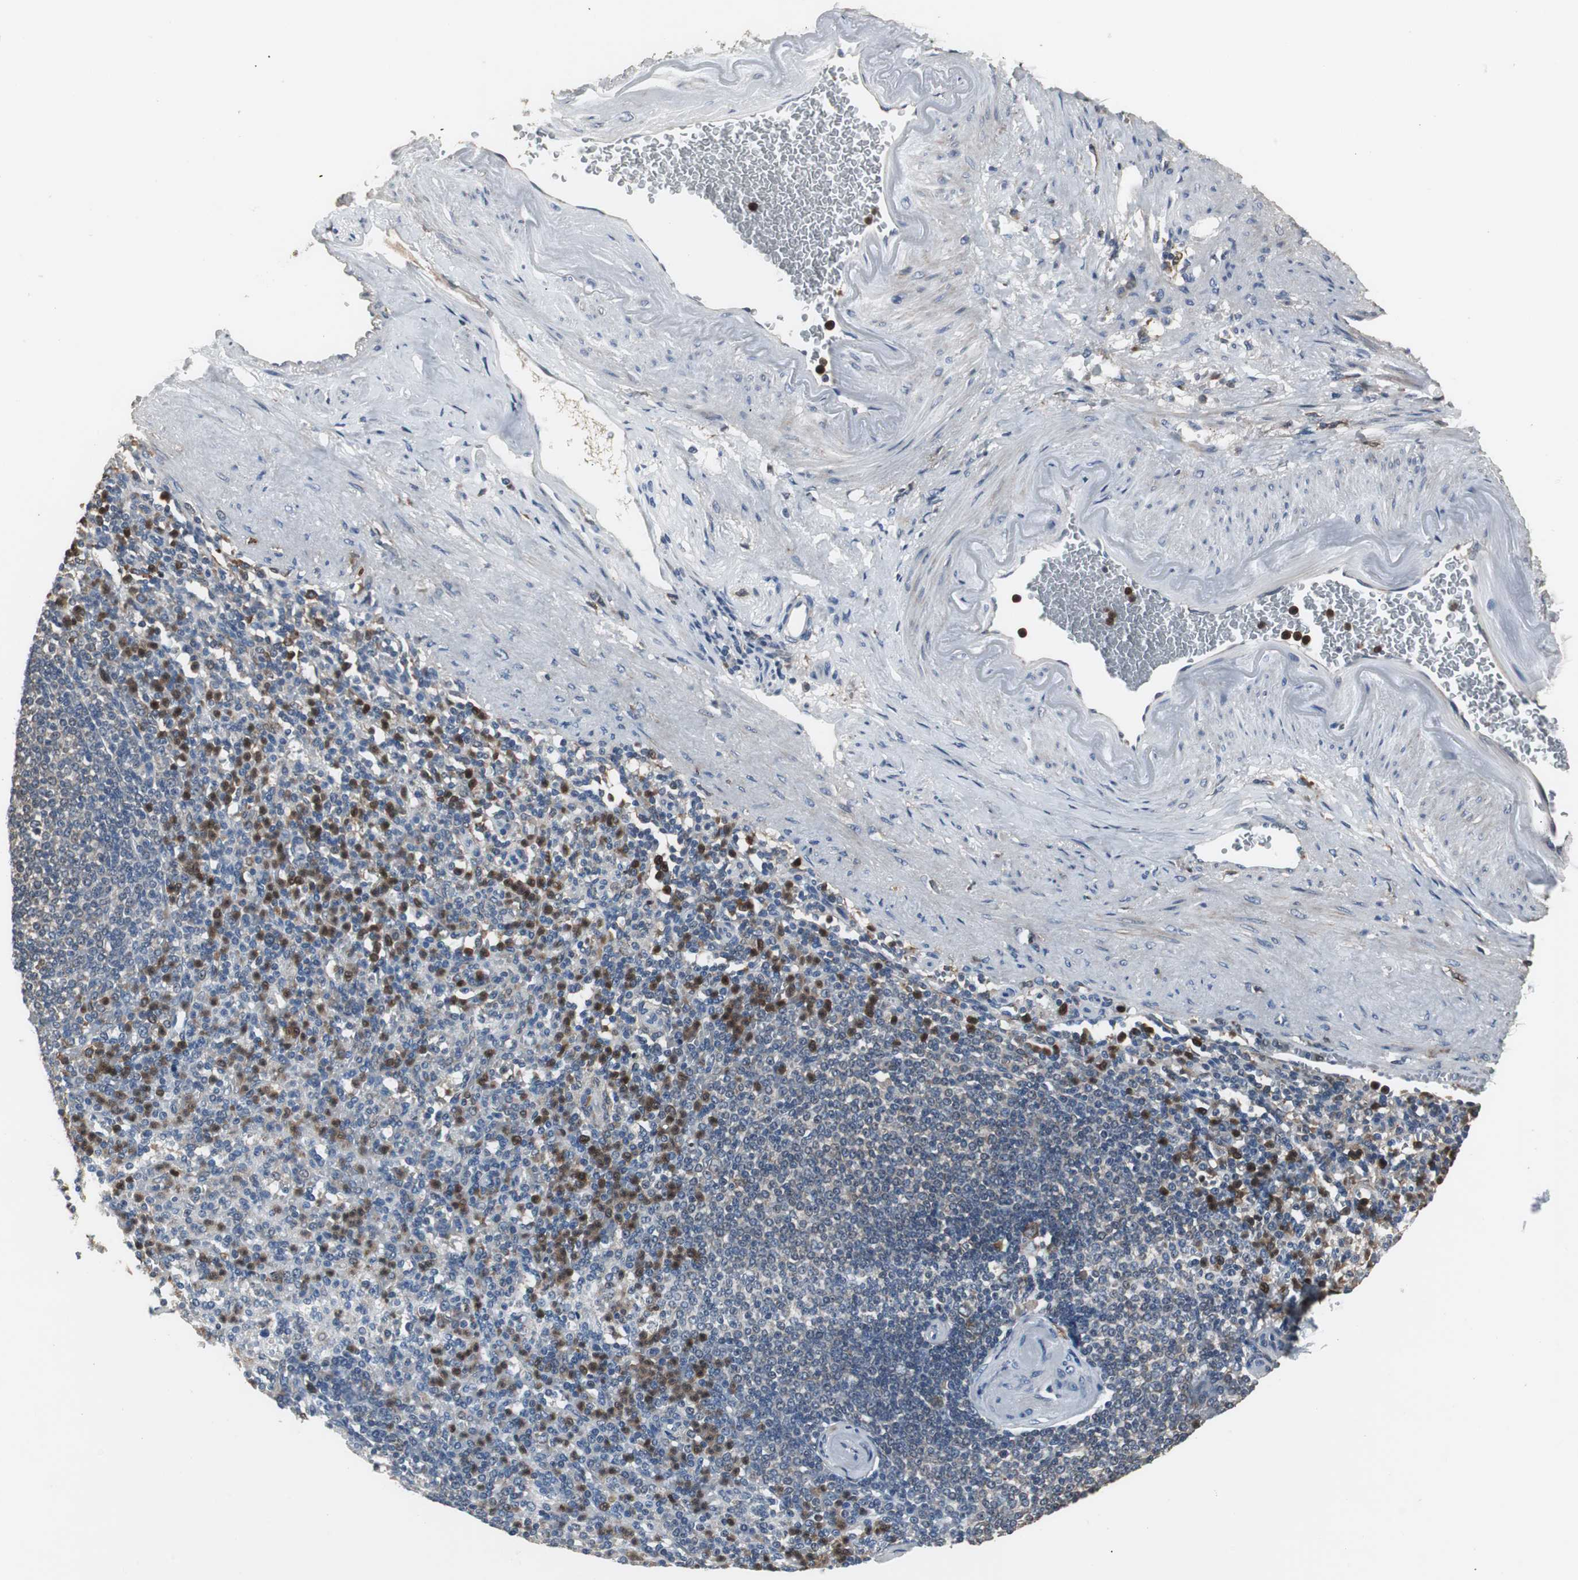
{"staining": {"intensity": "strong", "quantity": "25%-75%", "location": "cytoplasmic/membranous,nuclear"}, "tissue": "spleen", "cell_type": "Cells in red pulp", "image_type": "normal", "snomed": [{"axis": "morphology", "description": "Normal tissue, NOS"}, {"axis": "topography", "description": "Spleen"}], "caption": "An immunohistochemistry histopathology image of benign tissue is shown. Protein staining in brown shows strong cytoplasmic/membranous,nuclear positivity in spleen within cells in red pulp.", "gene": "NCF2", "patient": {"sex": "female", "age": 74}}